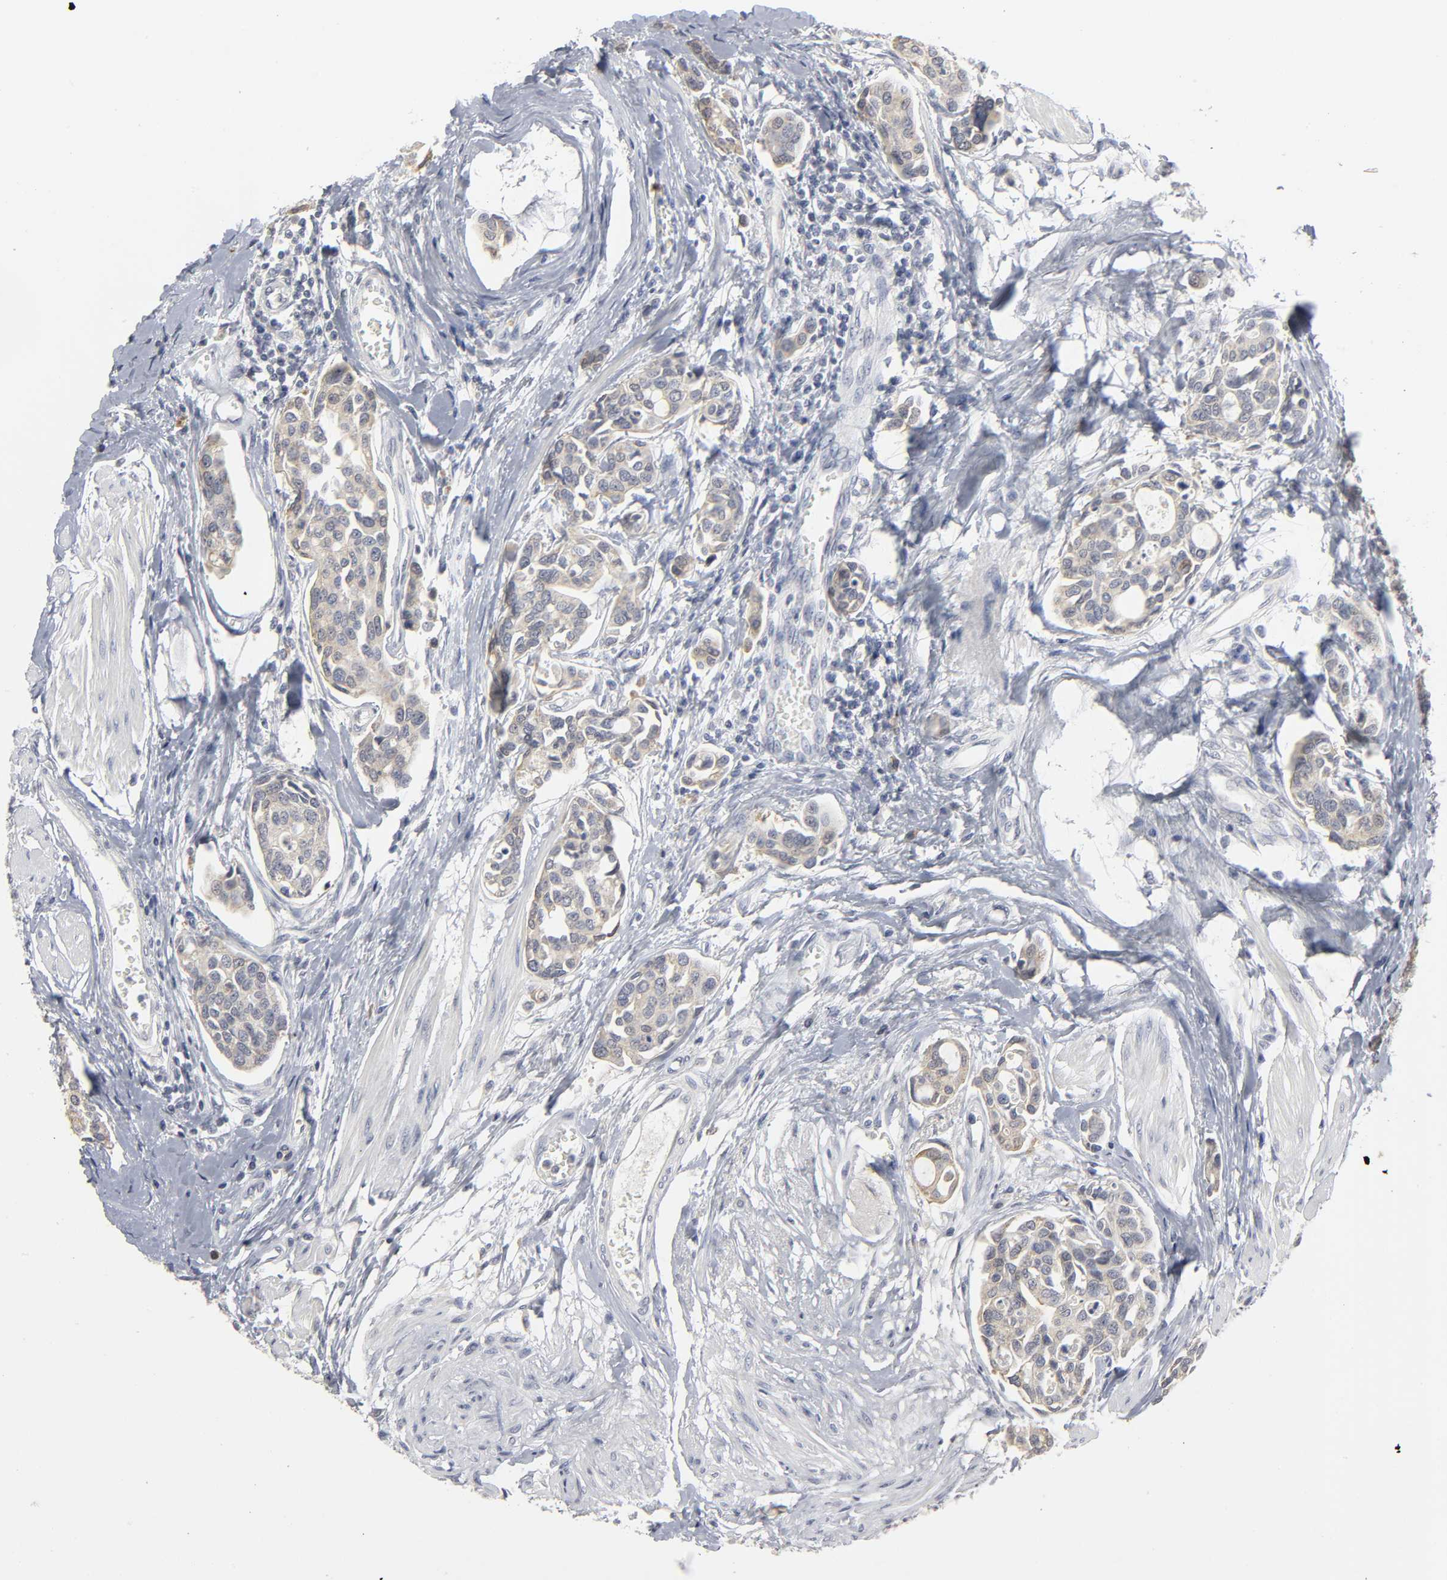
{"staining": {"intensity": "weak", "quantity": ">75%", "location": "cytoplasmic/membranous"}, "tissue": "urothelial cancer", "cell_type": "Tumor cells", "image_type": "cancer", "snomed": [{"axis": "morphology", "description": "Urothelial carcinoma, High grade"}, {"axis": "topography", "description": "Urinary bladder"}], "caption": "Protein analysis of urothelial carcinoma (high-grade) tissue reveals weak cytoplasmic/membranous staining in approximately >75% of tumor cells. (DAB (3,3'-diaminobenzidine) IHC with brightfield microscopy, high magnification).", "gene": "TCAP", "patient": {"sex": "male", "age": 78}}